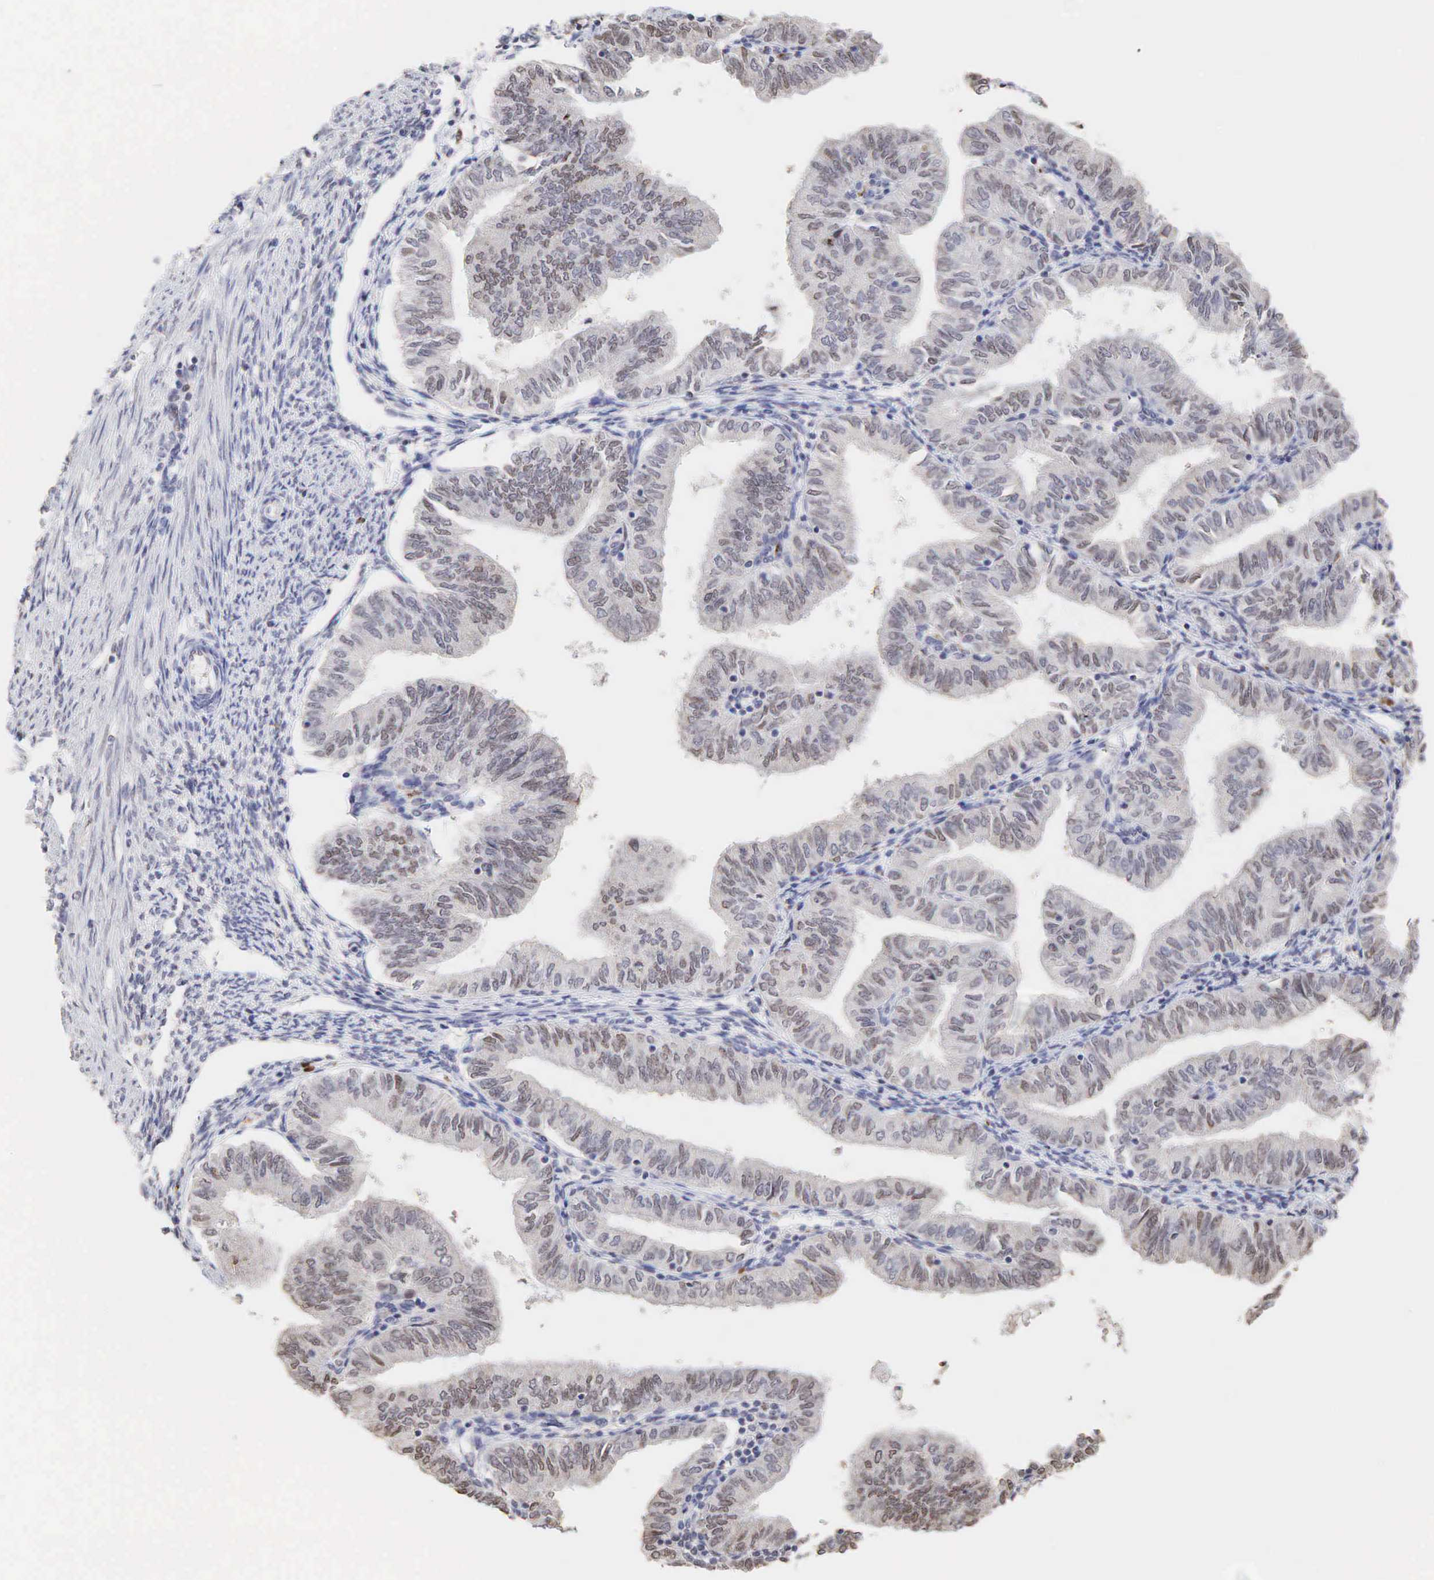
{"staining": {"intensity": "weak", "quantity": ">75%", "location": "cytoplasmic/membranous,nuclear"}, "tissue": "endometrial cancer", "cell_type": "Tumor cells", "image_type": "cancer", "snomed": [{"axis": "morphology", "description": "Adenocarcinoma, NOS"}, {"axis": "topography", "description": "Endometrium"}], "caption": "Endometrial adenocarcinoma stained with a protein marker demonstrates weak staining in tumor cells.", "gene": "DKC1", "patient": {"sex": "female", "age": 51}}